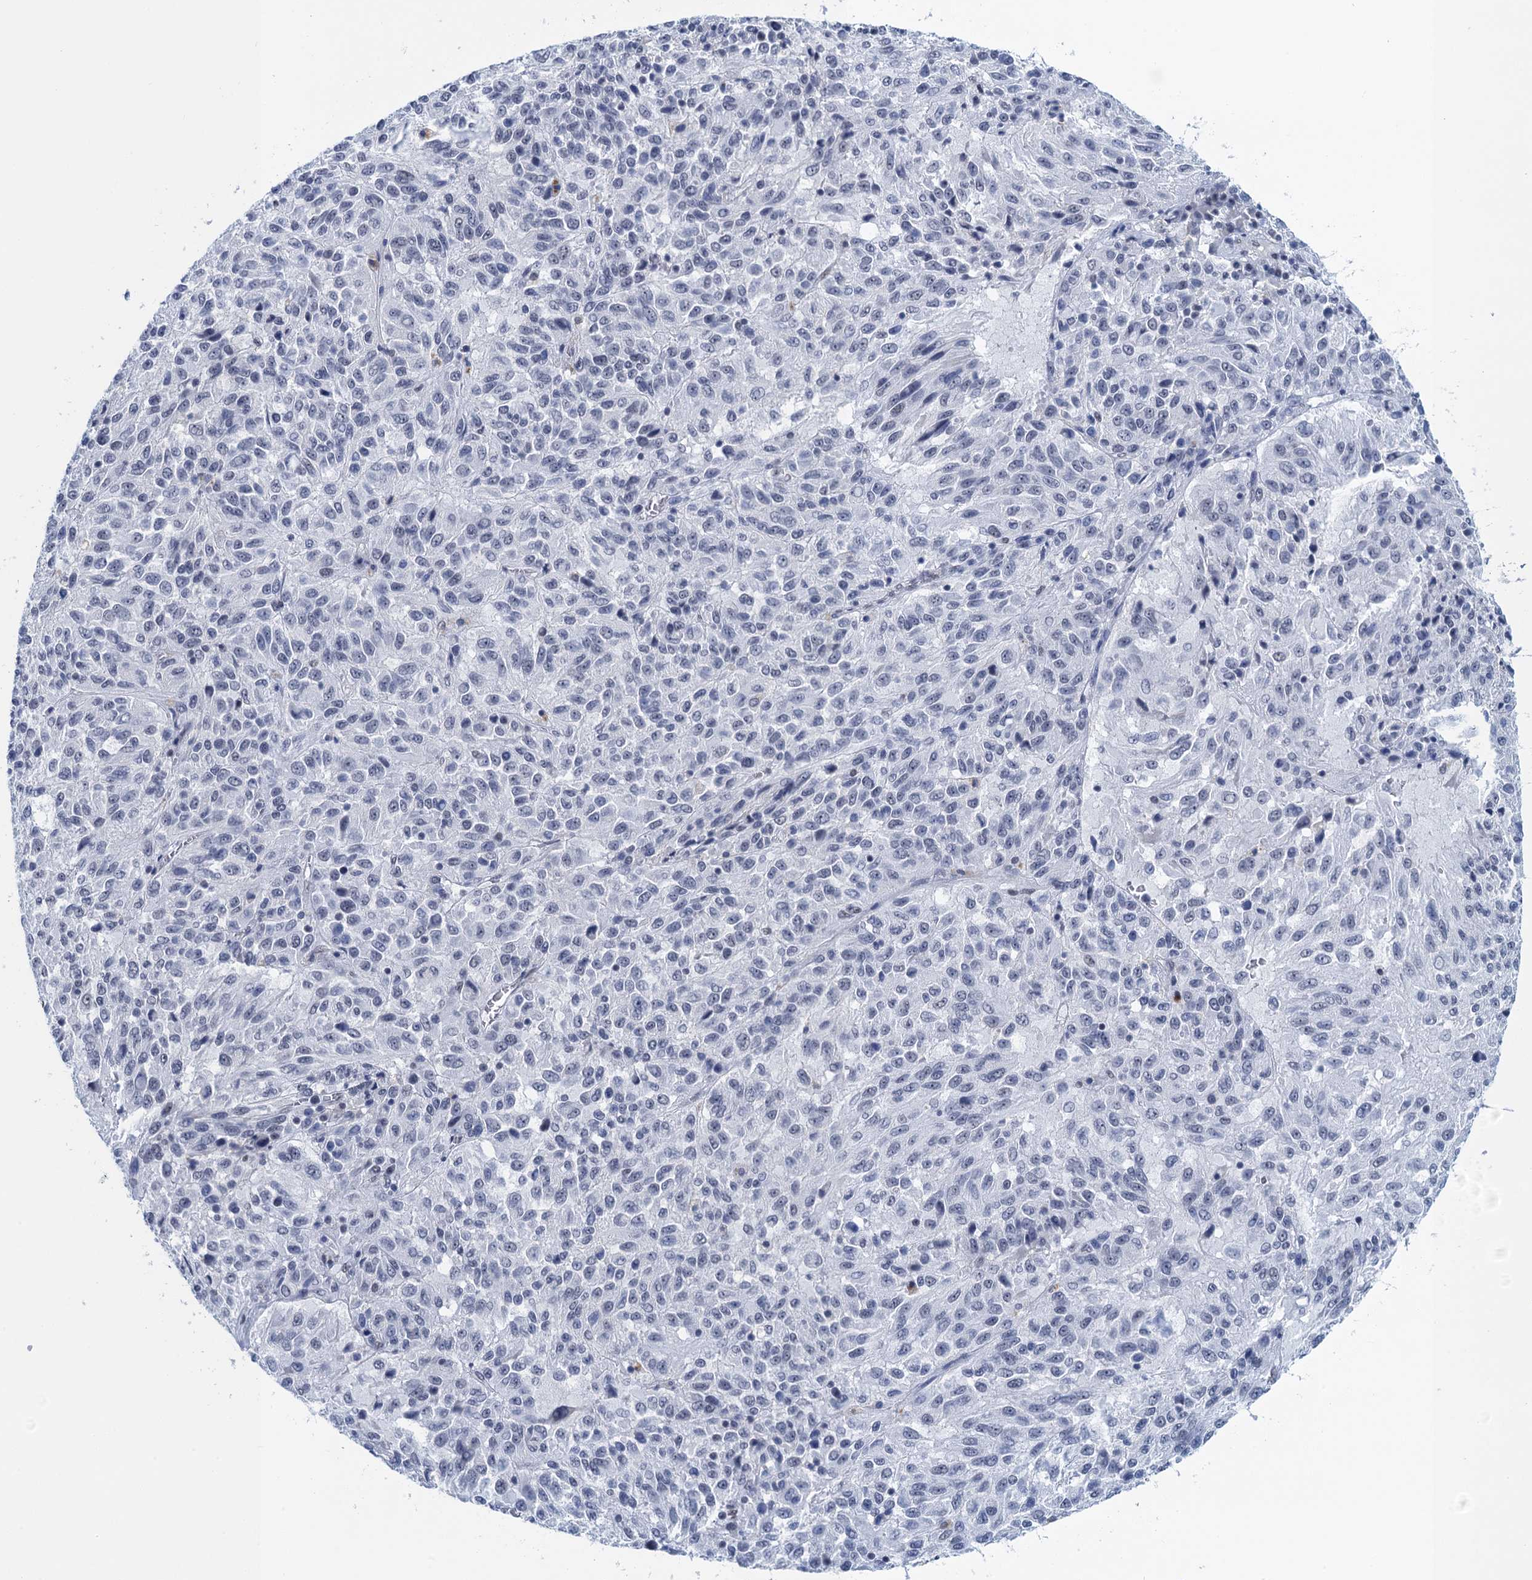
{"staining": {"intensity": "negative", "quantity": "none", "location": "none"}, "tissue": "melanoma", "cell_type": "Tumor cells", "image_type": "cancer", "snomed": [{"axis": "morphology", "description": "Malignant melanoma, Metastatic site"}, {"axis": "topography", "description": "Lung"}], "caption": "This is a histopathology image of IHC staining of melanoma, which shows no staining in tumor cells.", "gene": "EPS8L1", "patient": {"sex": "male", "age": 64}}